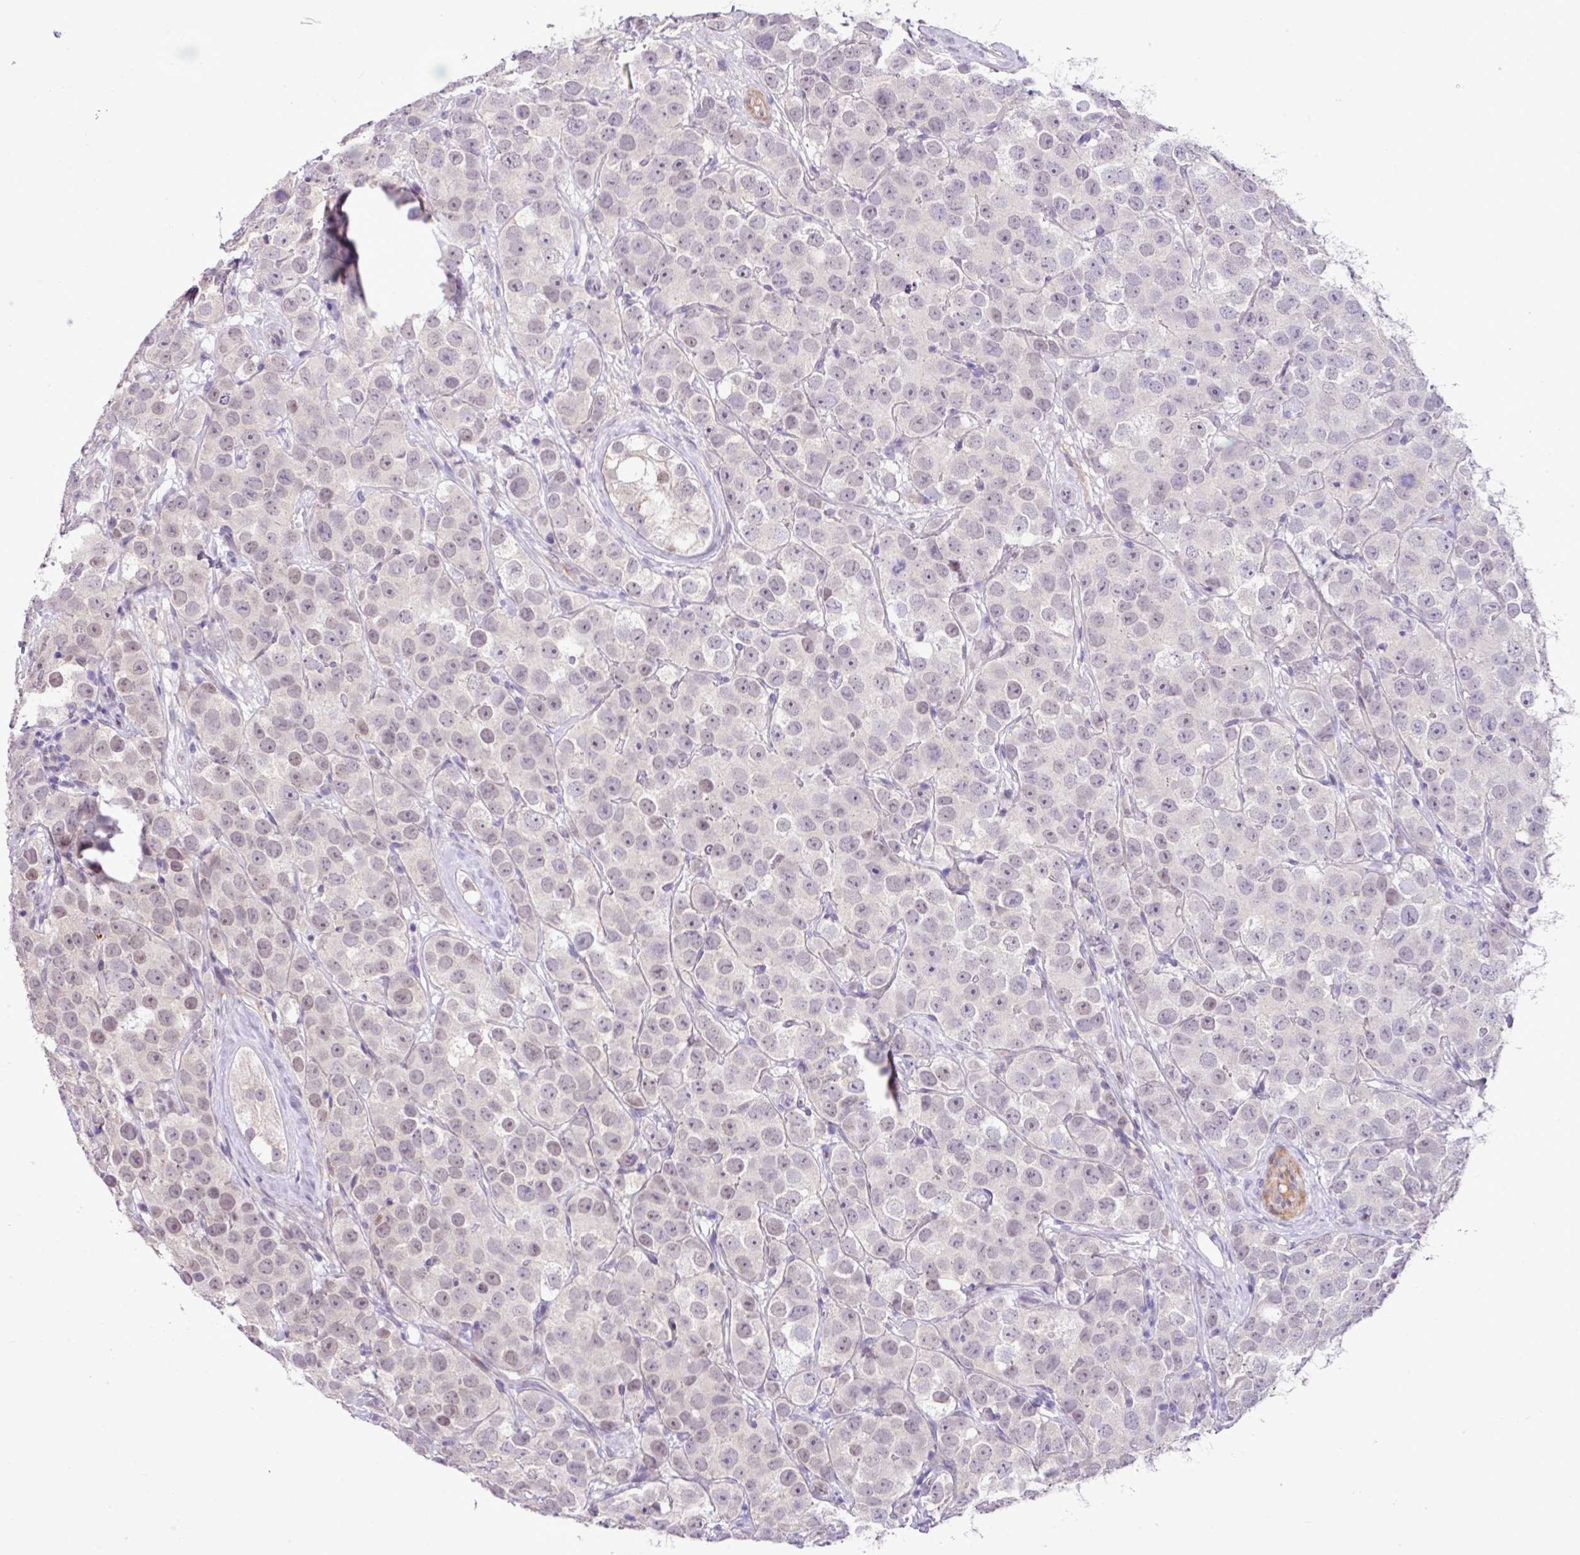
{"staining": {"intensity": "weak", "quantity": "<25%", "location": "nuclear"}, "tissue": "testis cancer", "cell_type": "Tumor cells", "image_type": "cancer", "snomed": [{"axis": "morphology", "description": "Seminoma, NOS"}, {"axis": "topography", "description": "Testis"}], "caption": "The micrograph reveals no staining of tumor cells in testis cancer.", "gene": "YLPM1", "patient": {"sex": "male", "age": 28}}